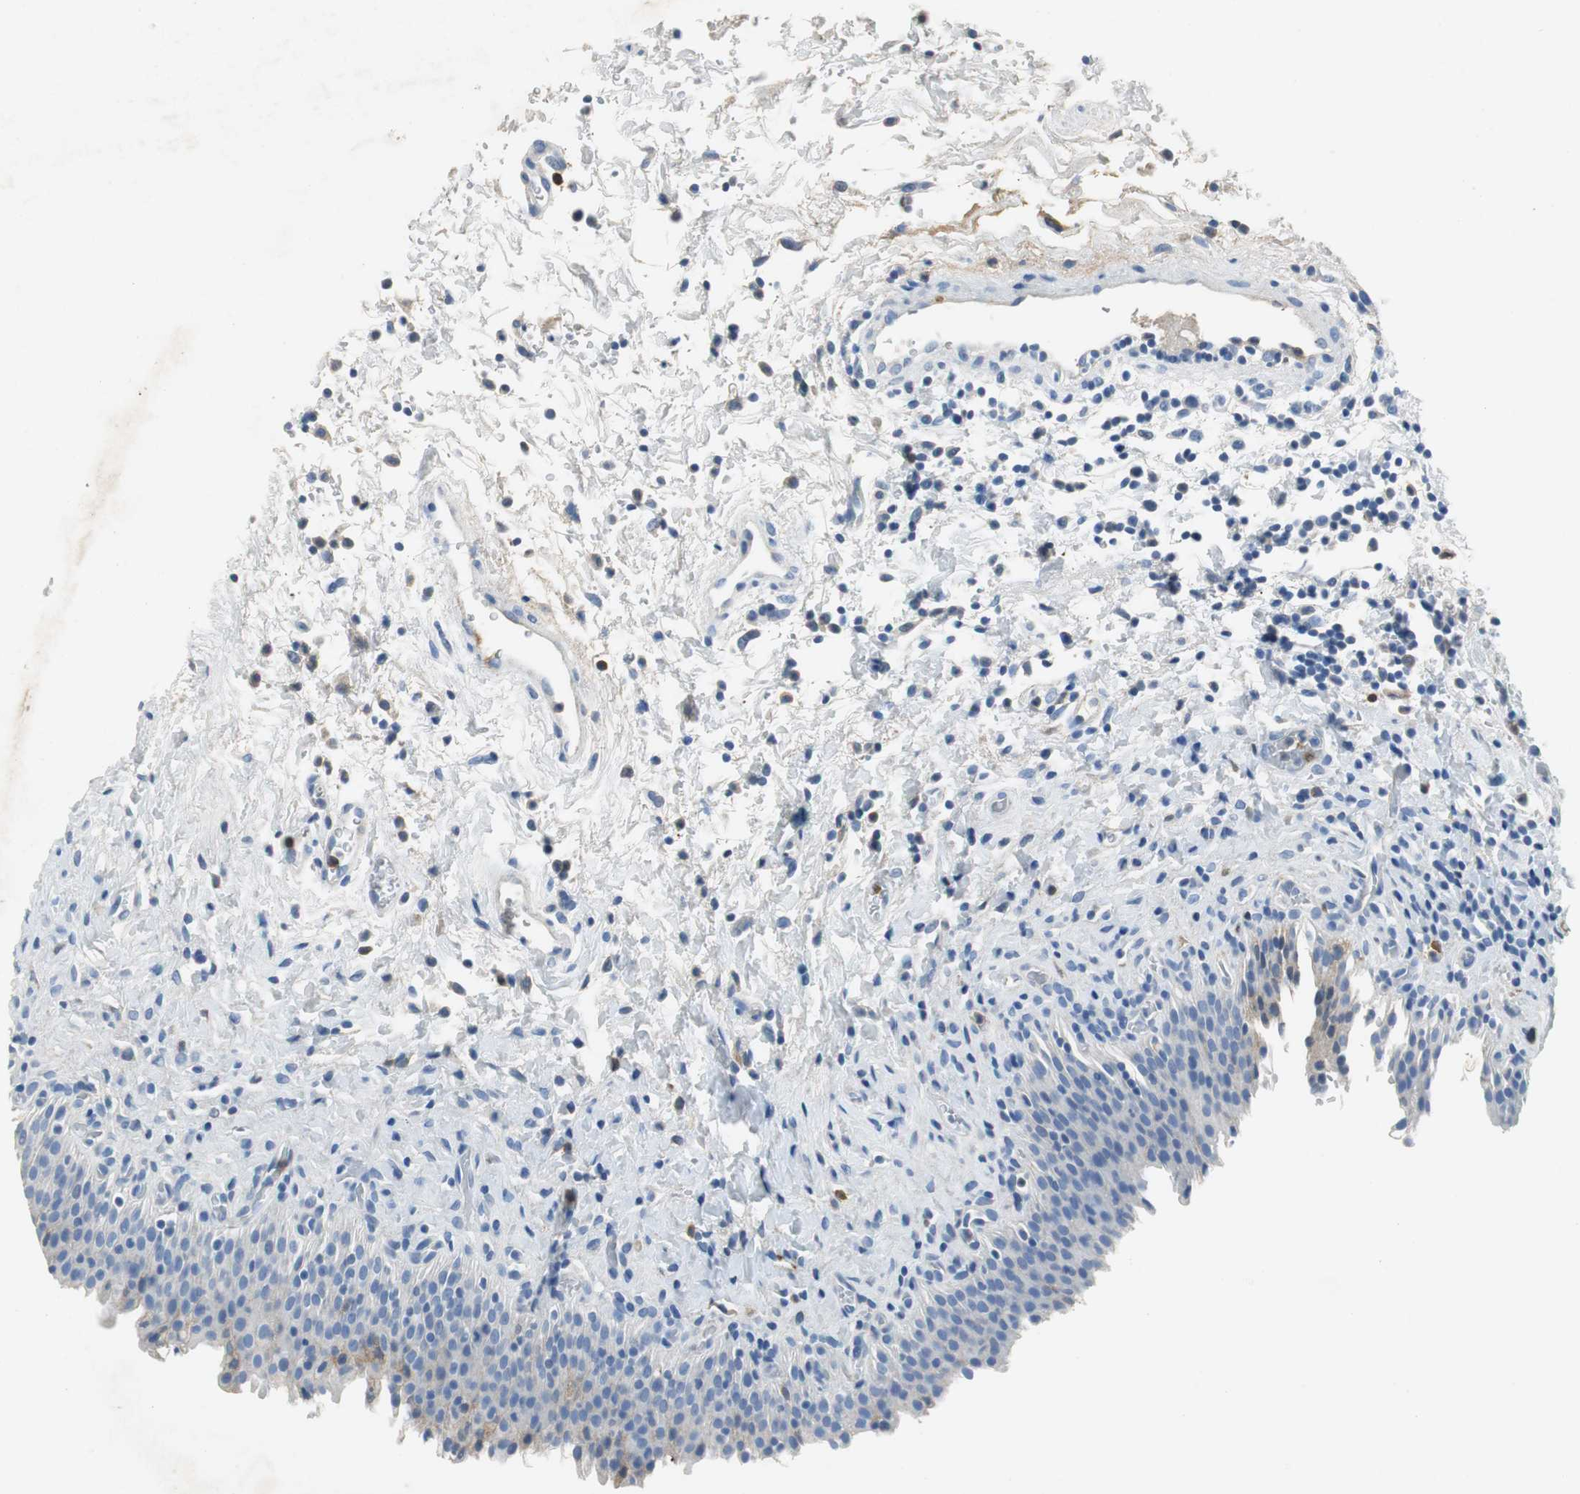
{"staining": {"intensity": "weak", "quantity": "<25%", "location": "cytoplasmic/membranous"}, "tissue": "urinary bladder", "cell_type": "Urothelial cells", "image_type": "normal", "snomed": [{"axis": "morphology", "description": "Normal tissue, NOS"}, {"axis": "topography", "description": "Urinary bladder"}], "caption": "An IHC histopathology image of unremarkable urinary bladder is shown. There is no staining in urothelial cells of urinary bladder.", "gene": "ORM1", "patient": {"sex": "male", "age": 51}}